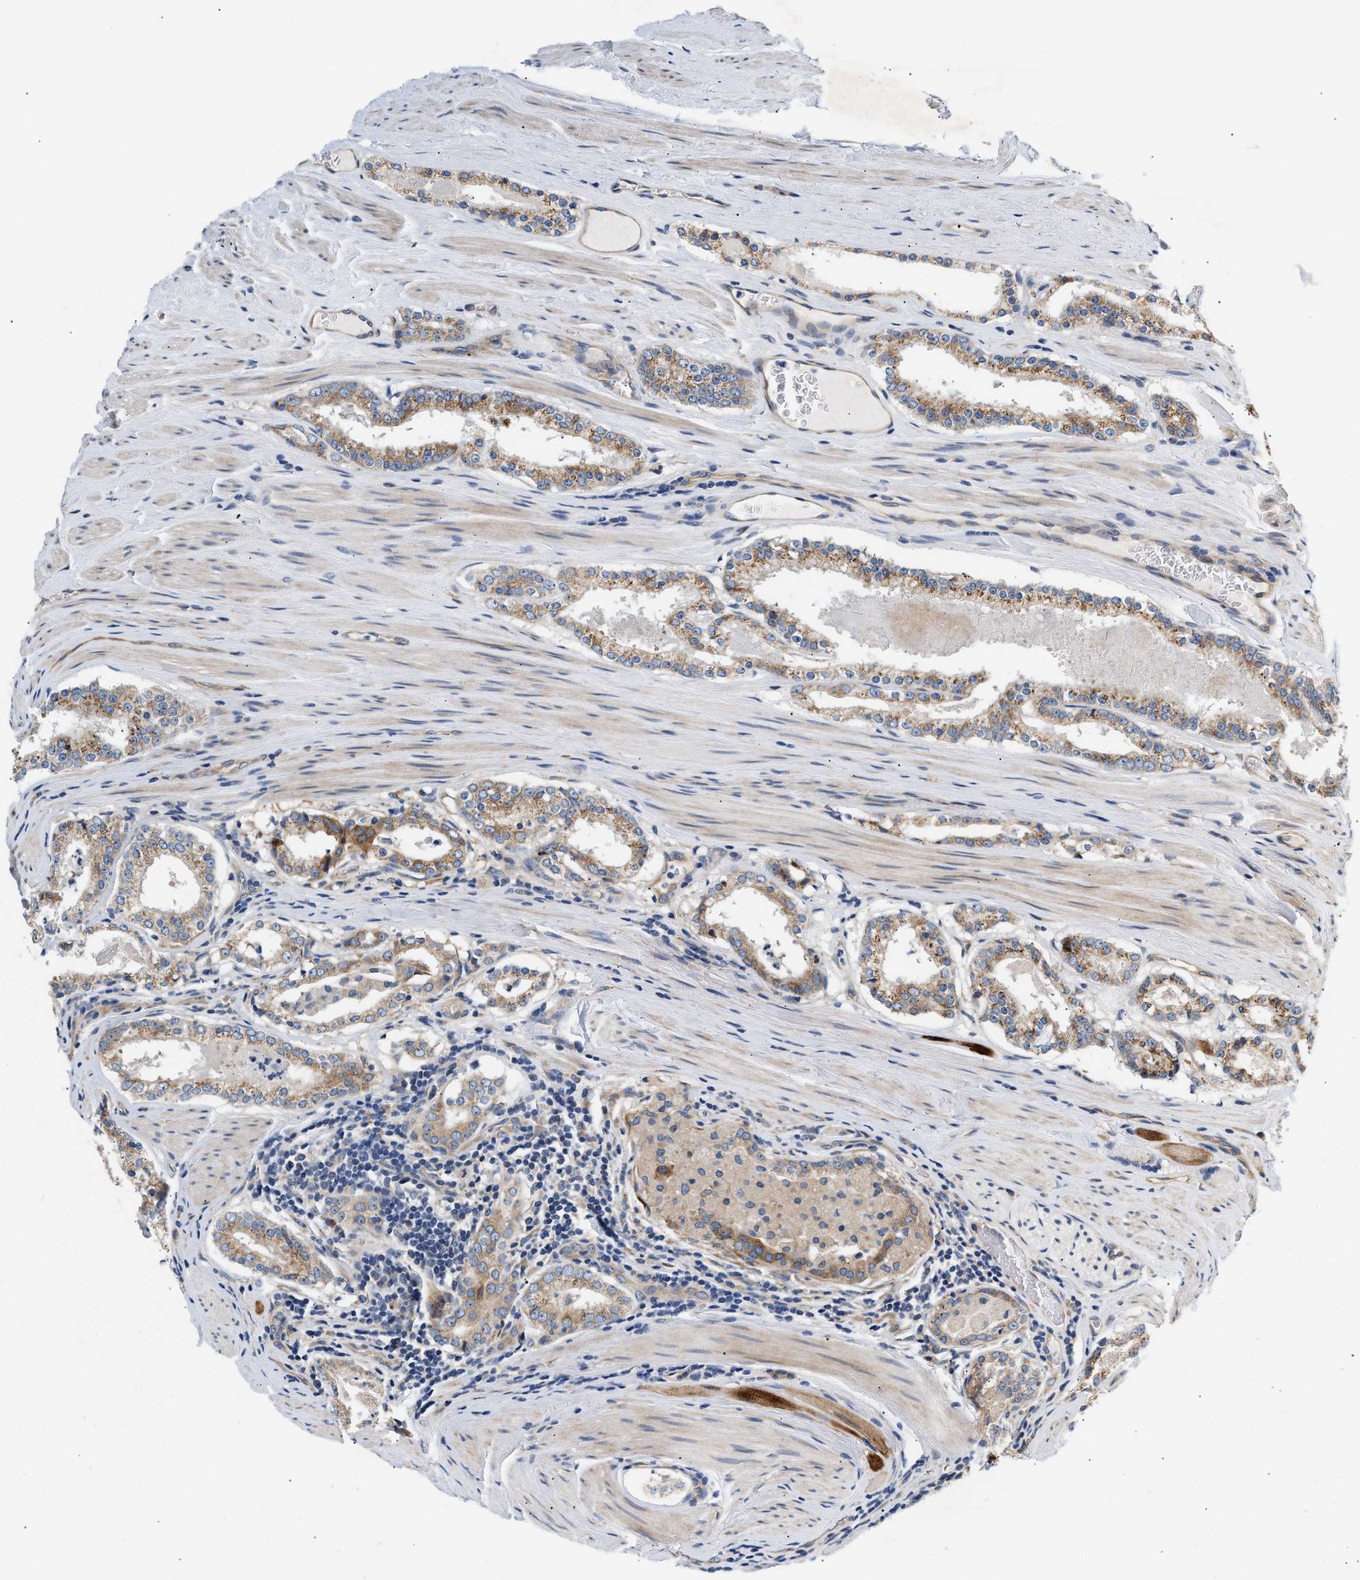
{"staining": {"intensity": "moderate", "quantity": ">75%", "location": "cytoplasmic/membranous"}, "tissue": "prostate cancer", "cell_type": "Tumor cells", "image_type": "cancer", "snomed": [{"axis": "morphology", "description": "Adenocarcinoma, Low grade"}, {"axis": "topography", "description": "Prostate"}], "caption": "Prostate cancer tissue reveals moderate cytoplasmic/membranous expression in approximately >75% of tumor cells", "gene": "IFT74", "patient": {"sex": "male", "age": 63}}